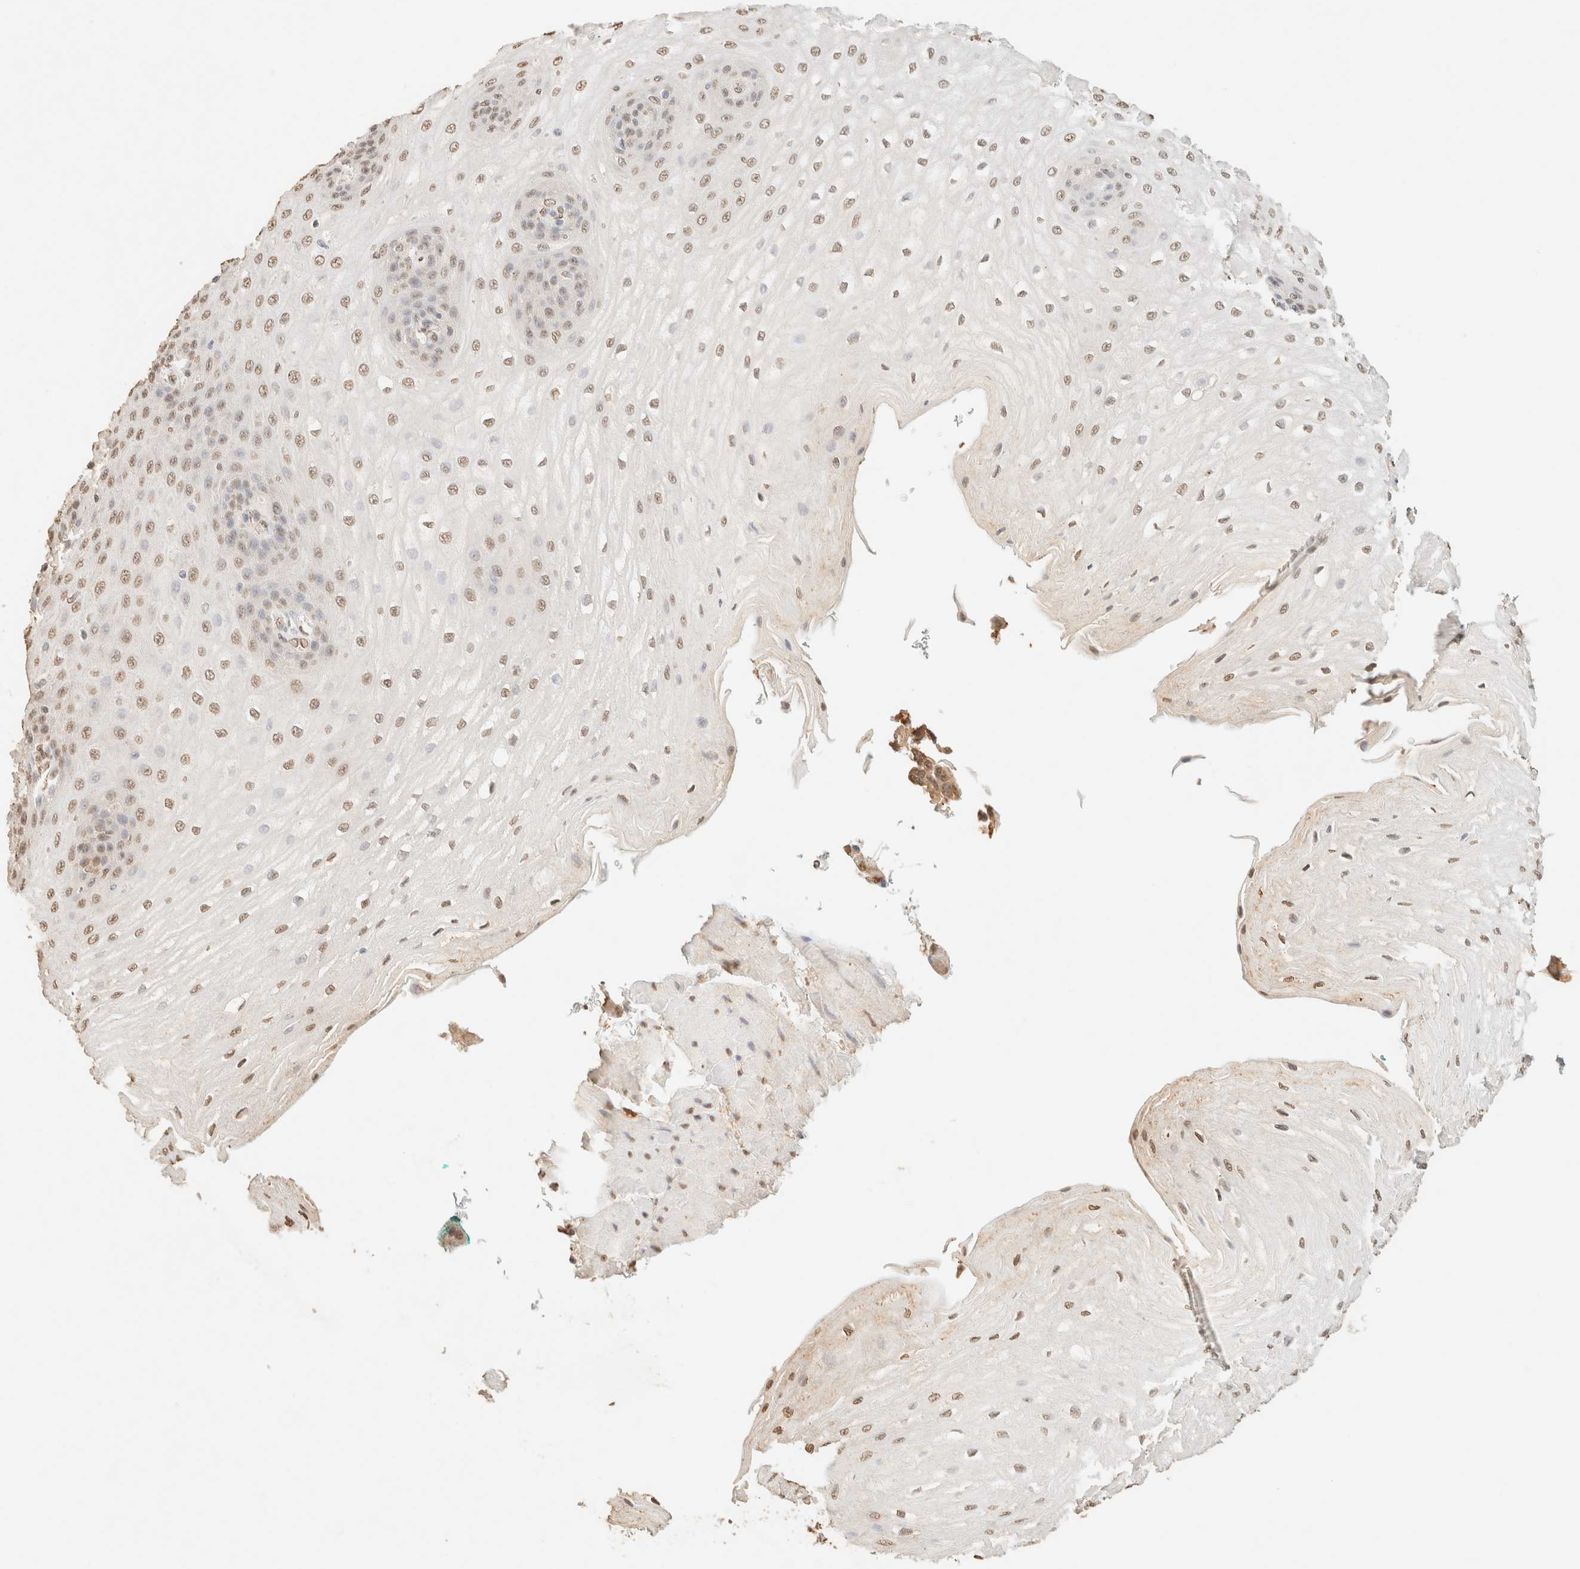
{"staining": {"intensity": "weak", "quantity": ">75%", "location": "nuclear"}, "tissue": "esophagus", "cell_type": "Squamous epithelial cells", "image_type": "normal", "snomed": [{"axis": "morphology", "description": "Normal tissue, NOS"}, {"axis": "topography", "description": "Esophagus"}], "caption": "The photomicrograph demonstrates immunohistochemical staining of benign esophagus. There is weak nuclear positivity is seen in approximately >75% of squamous epithelial cells. The protein is shown in brown color, while the nuclei are stained blue.", "gene": "S100A13", "patient": {"sex": "male", "age": 54}}